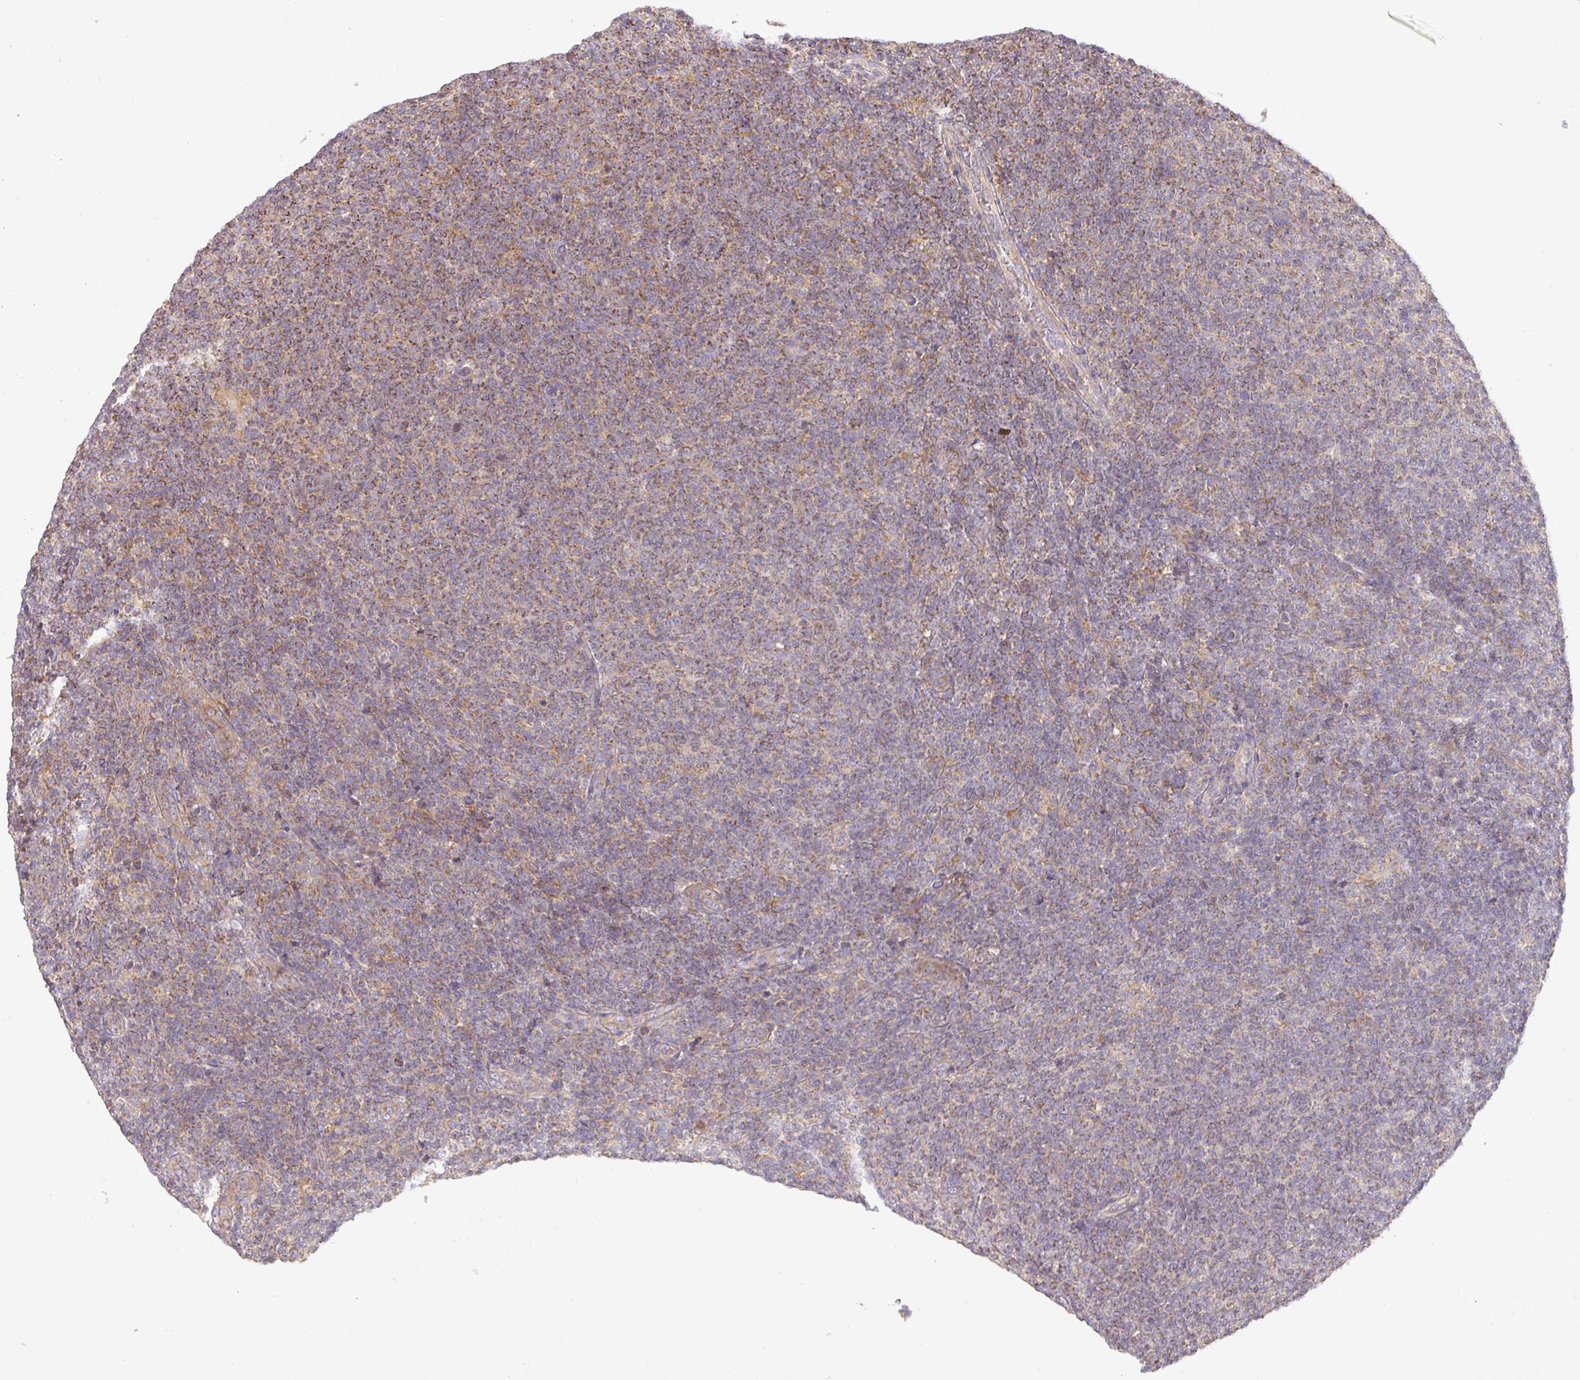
{"staining": {"intensity": "moderate", "quantity": ">75%", "location": "cytoplasmic/membranous"}, "tissue": "lymphoma", "cell_type": "Tumor cells", "image_type": "cancer", "snomed": [{"axis": "morphology", "description": "Malignant lymphoma, non-Hodgkin's type, Low grade"}, {"axis": "topography", "description": "Lymph node"}], "caption": "A high-resolution histopathology image shows immunohistochemistry staining of malignant lymphoma, non-Hodgkin's type (low-grade), which reveals moderate cytoplasmic/membranous positivity in about >75% of tumor cells. The protein is shown in brown color, while the nuclei are stained blue.", "gene": "ZNF211", "patient": {"sex": "male", "age": 66}}